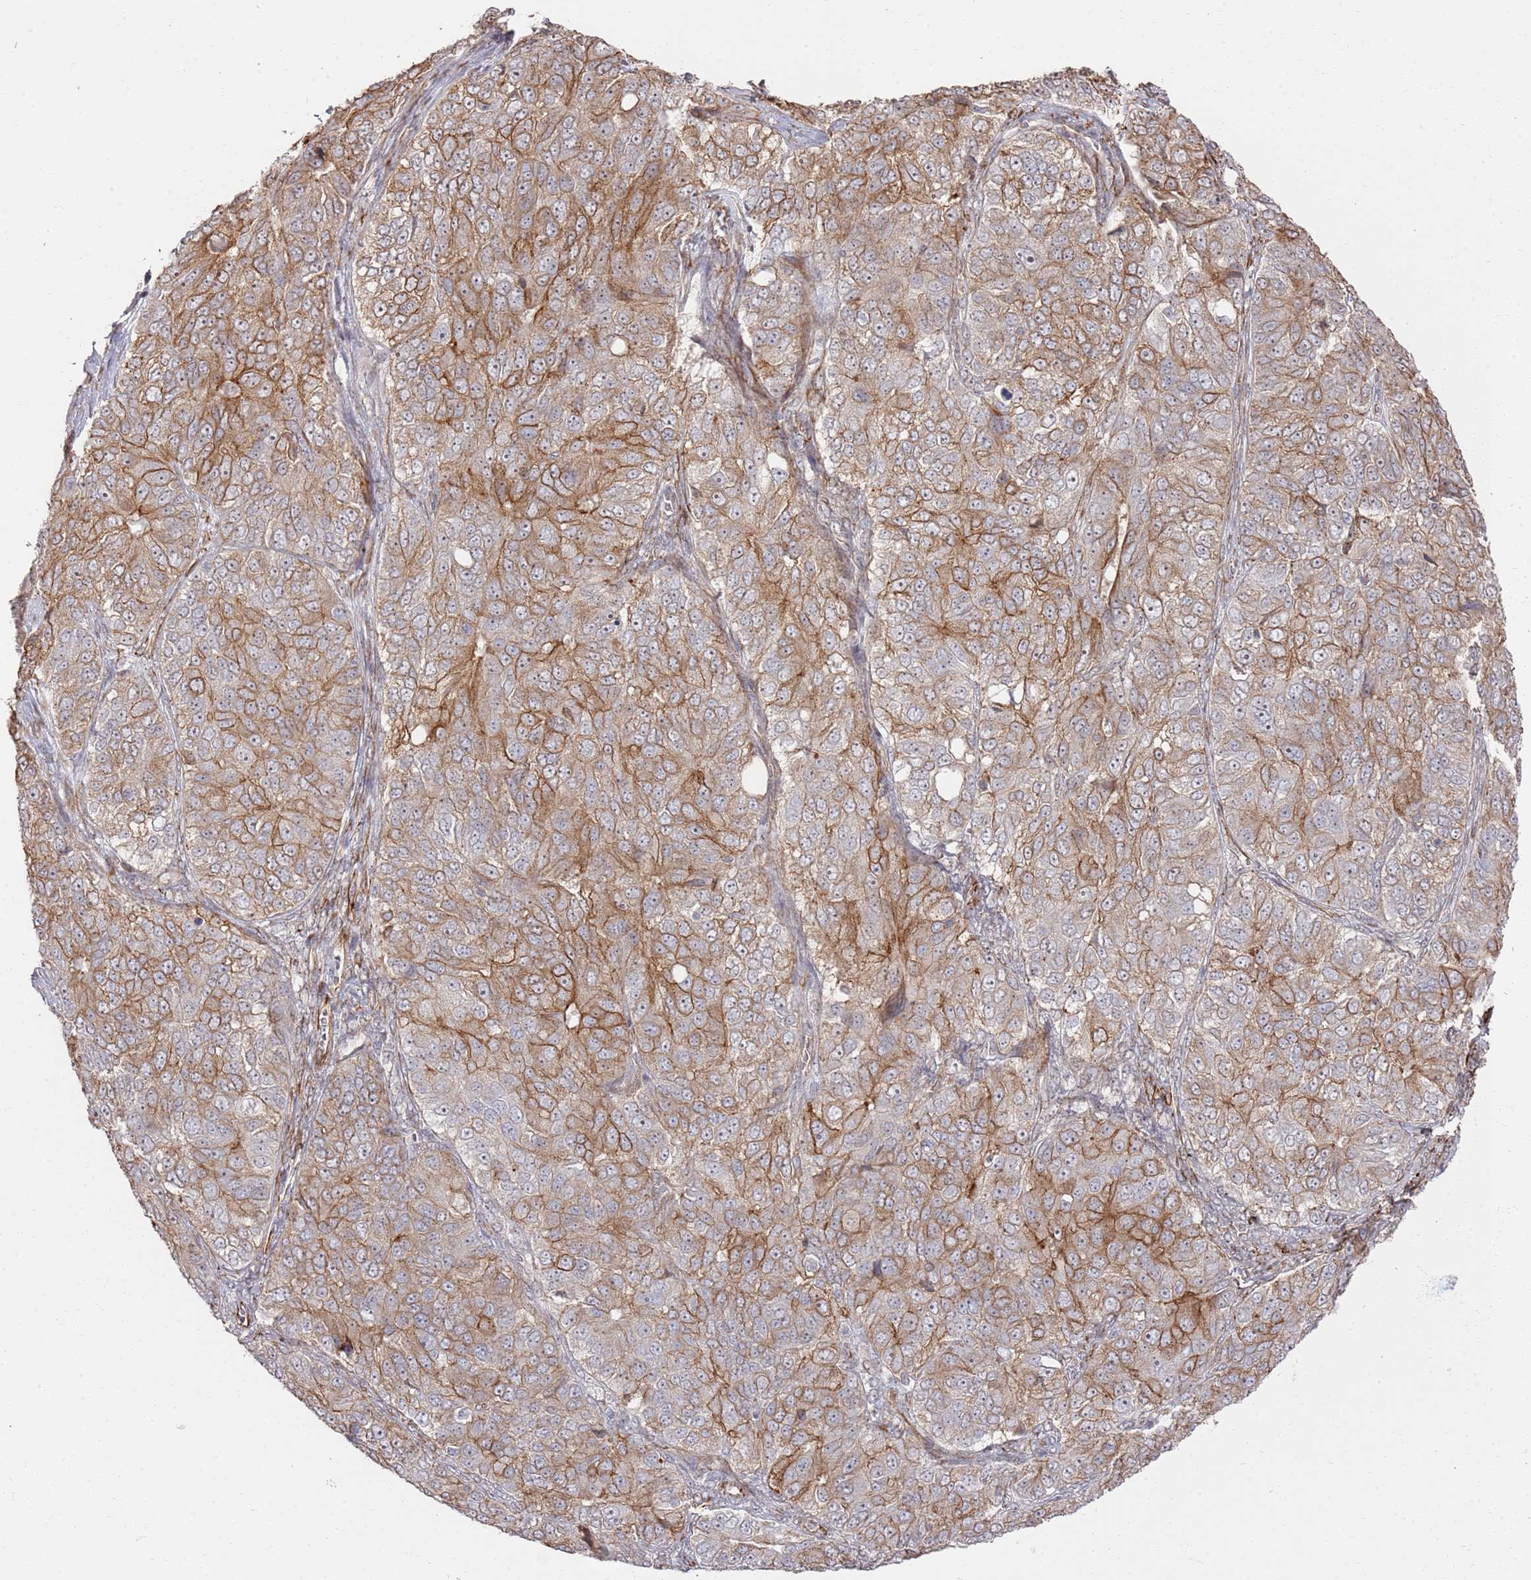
{"staining": {"intensity": "moderate", "quantity": "25%-75%", "location": "cytoplasmic/membranous"}, "tissue": "ovarian cancer", "cell_type": "Tumor cells", "image_type": "cancer", "snomed": [{"axis": "morphology", "description": "Carcinoma, endometroid"}, {"axis": "topography", "description": "Ovary"}], "caption": "High-power microscopy captured an IHC histopathology image of ovarian endometroid carcinoma, revealing moderate cytoplasmic/membranous staining in approximately 25%-75% of tumor cells.", "gene": "PHF21A", "patient": {"sex": "female", "age": 51}}